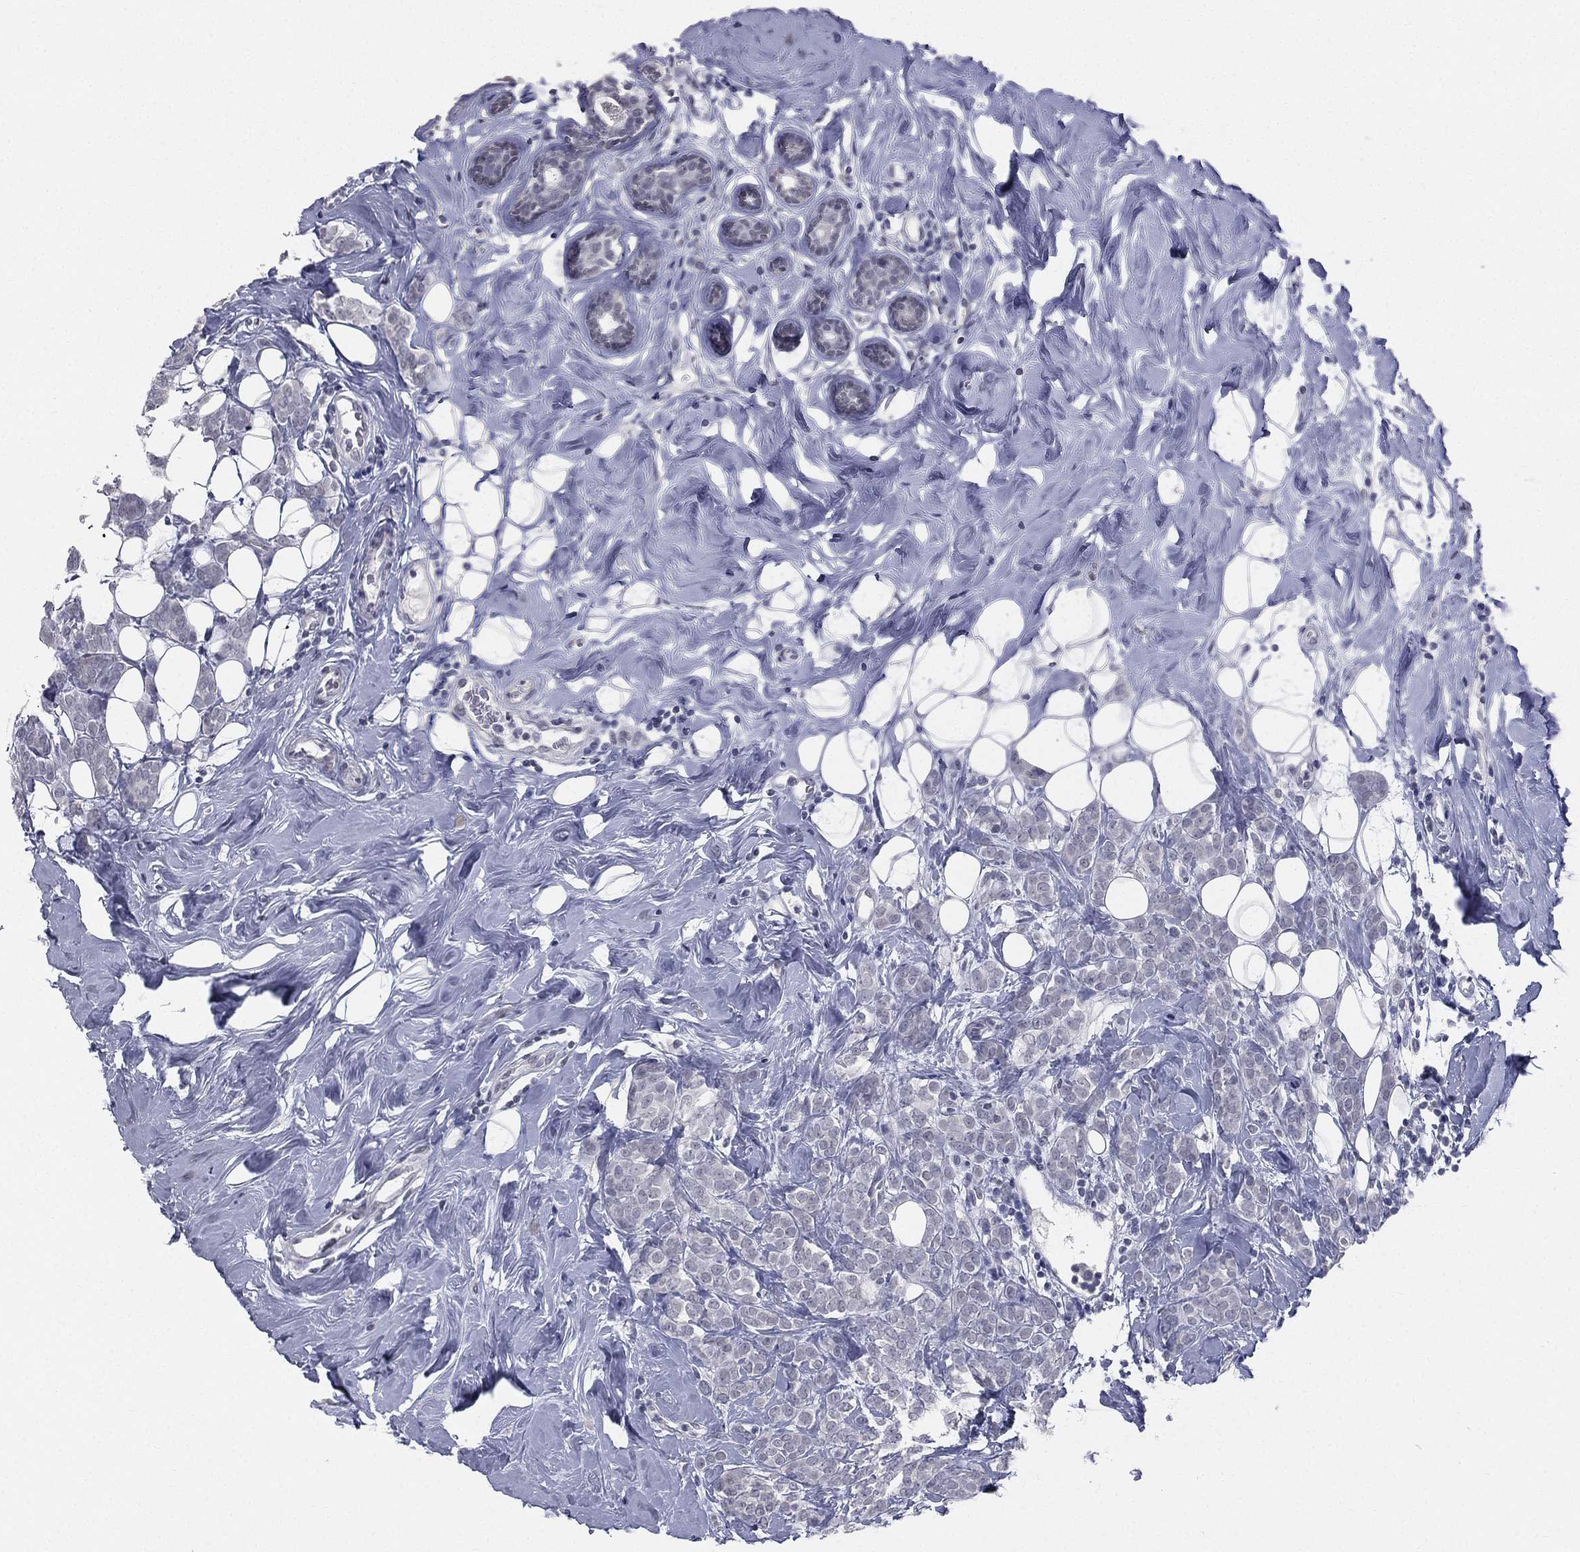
{"staining": {"intensity": "negative", "quantity": "none", "location": "none"}, "tissue": "breast cancer", "cell_type": "Tumor cells", "image_type": "cancer", "snomed": [{"axis": "morphology", "description": "Lobular carcinoma"}, {"axis": "topography", "description": "Breast"}], "caption": "There is no significant positivity in tumor cells of breast cancer (lobular carcinoma).", "gene": "DMKN", "patient": {"sex": "female", "age": 49}}